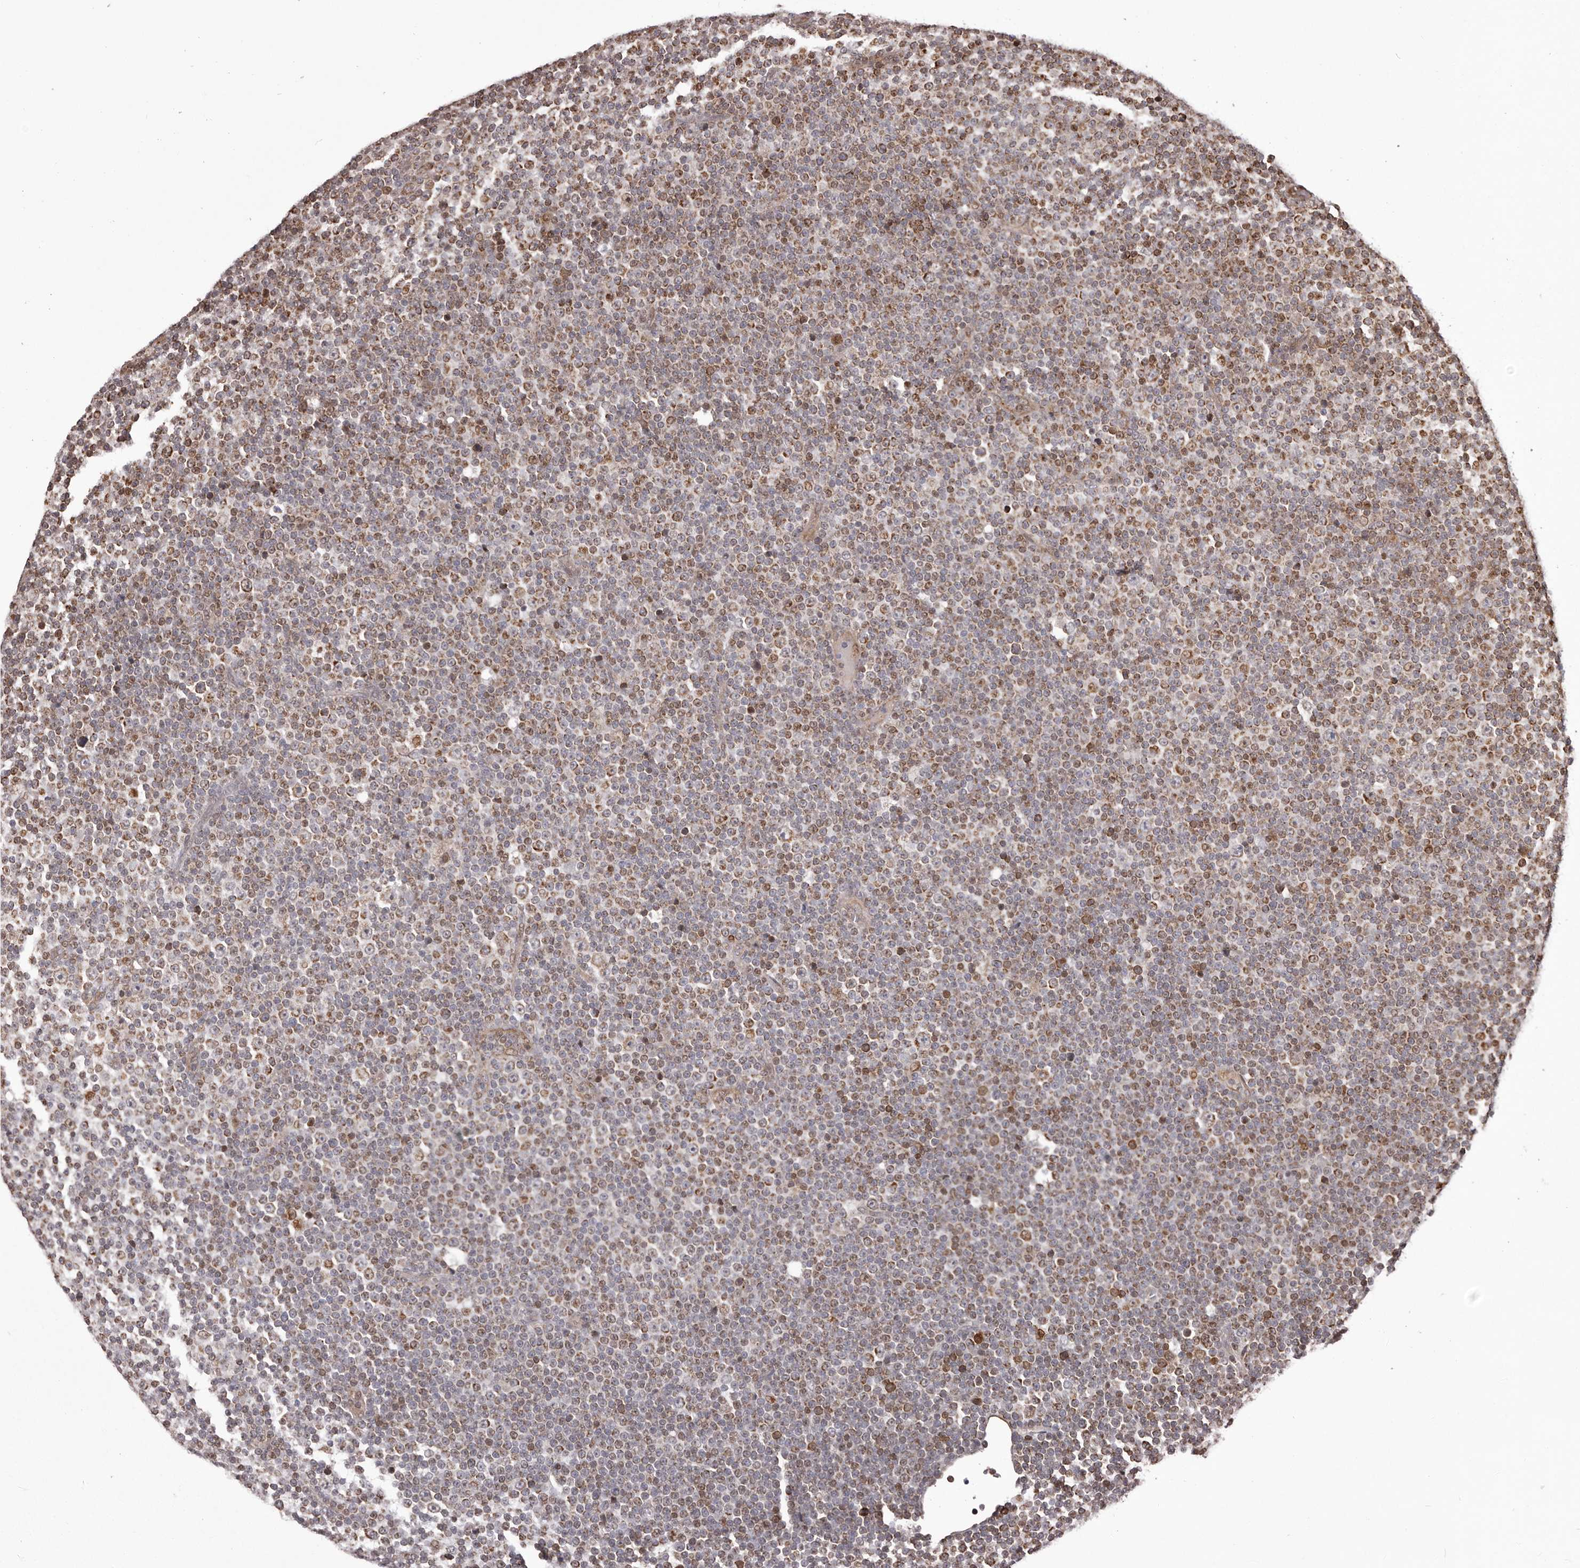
{"staining": {"intensity": "moderate", "quantity": ">75%", "location": "cytoplasmic/membranous"}, "tissue": "lymphoma", "cell_type": "Tumor cells", "image_type": "cancer", "snomed": [{"axis": "morphology", "description": "Malignant lymphoma, non-Hodgkin's type, Low grade"}, {"axis": "topography", "description": "Lymph node"}], "caption": "The immunohistochemical stain highlights moderate cytoplasmic/membranous staining in tumor cells of lymphoma tissue. The protein of interest is shown in brown color, while the nuclei are stained blue.", "gene": "GFOD1", "patient": {"sex": "female", "age": 67}}